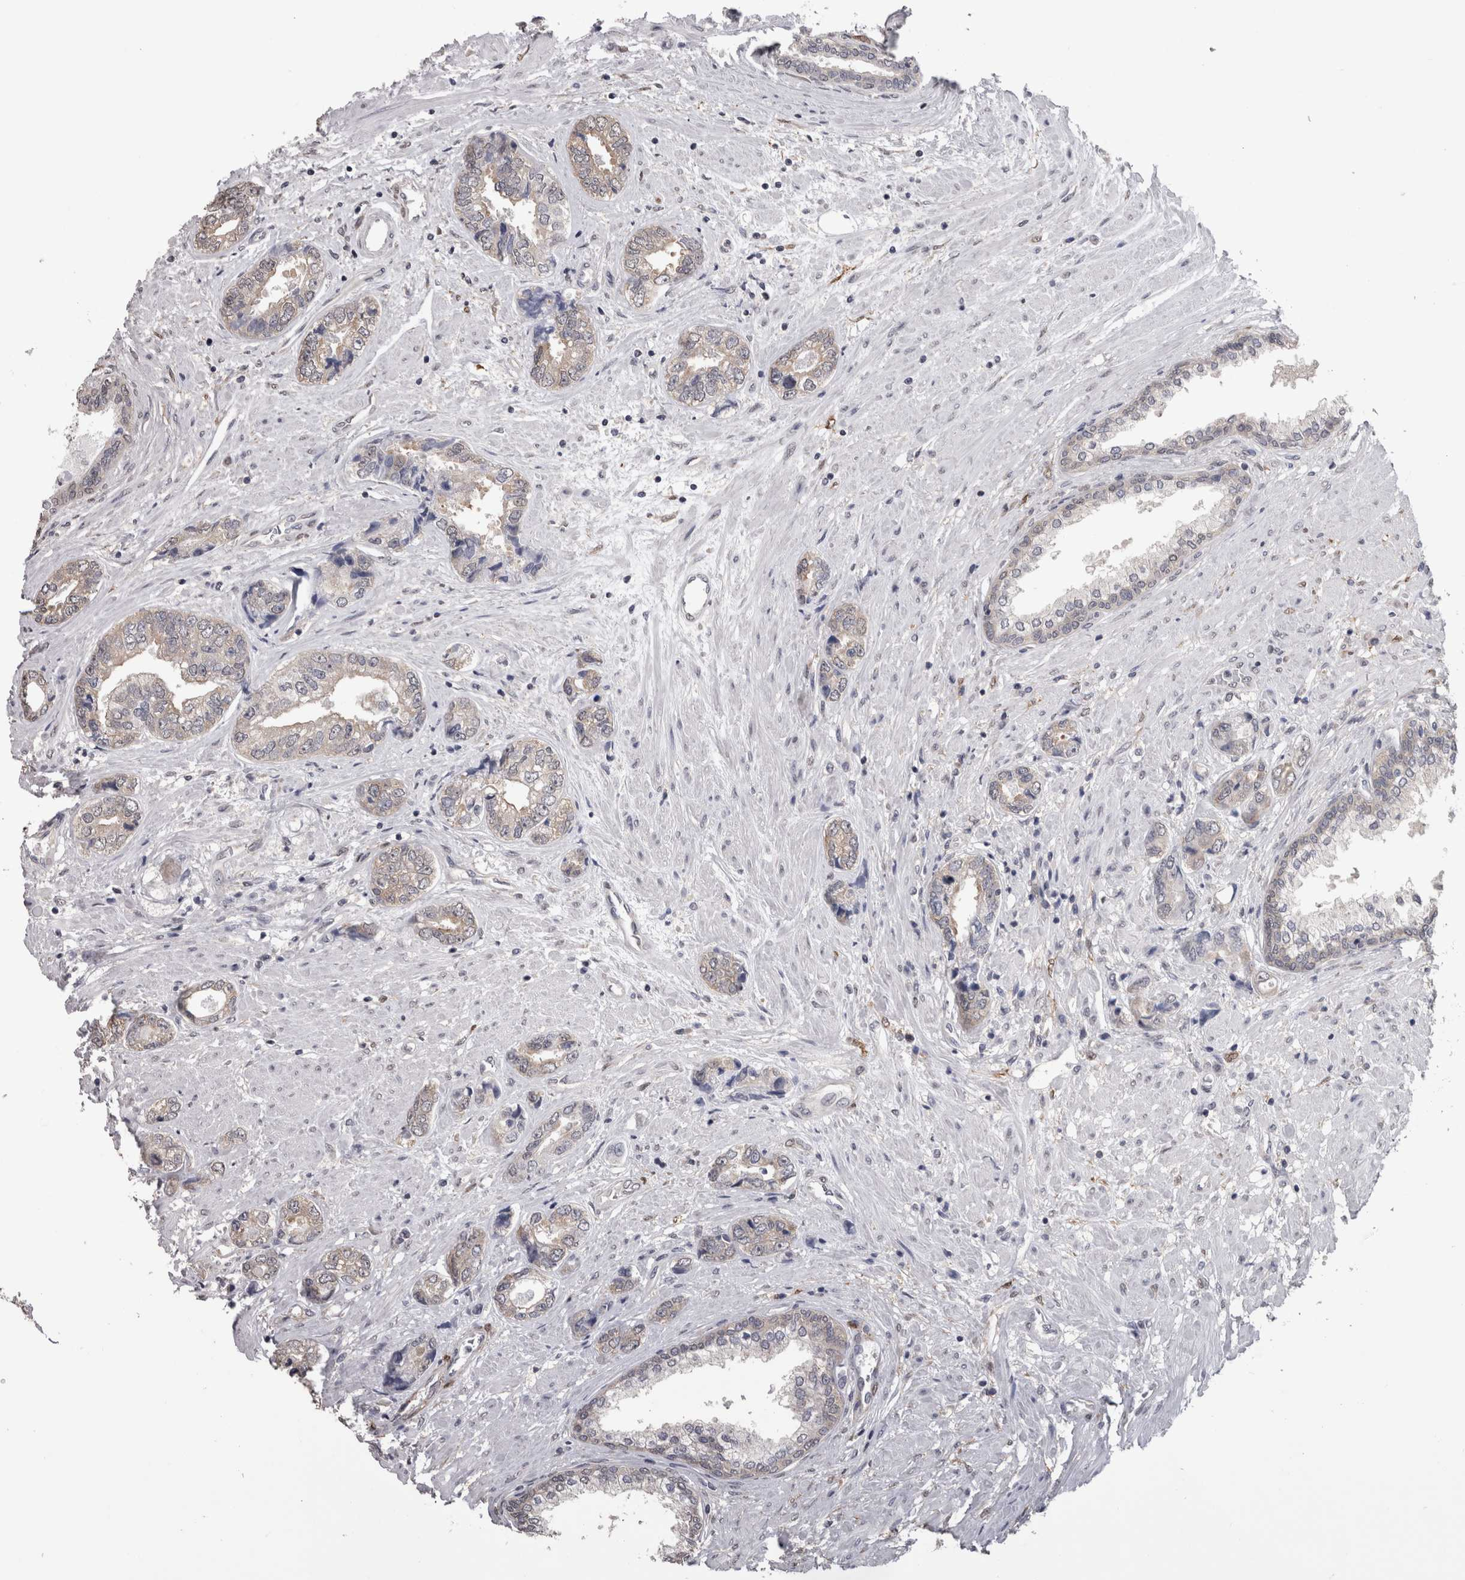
{"staining": {"intensity": "weak", "quantity": "<25%", "location": "cytoplasmic/membranous"}, "tissue": "prostate cancer", "cell_type": "Tumor cells", "image_type": "cancer", "snomed": [{"axis": "morphology", "description": "Adenocarcinoma, High grade"}, {"axis": "topography", "description": "Prostate"}], "caption": "This is an immunohistochemistry micrograph of human prostate cancer (high-grade adenocarcinoma). There is no expression in tumor cells.", "gene": "DDX6", "patient": {"sex": "male", "age": 61}}